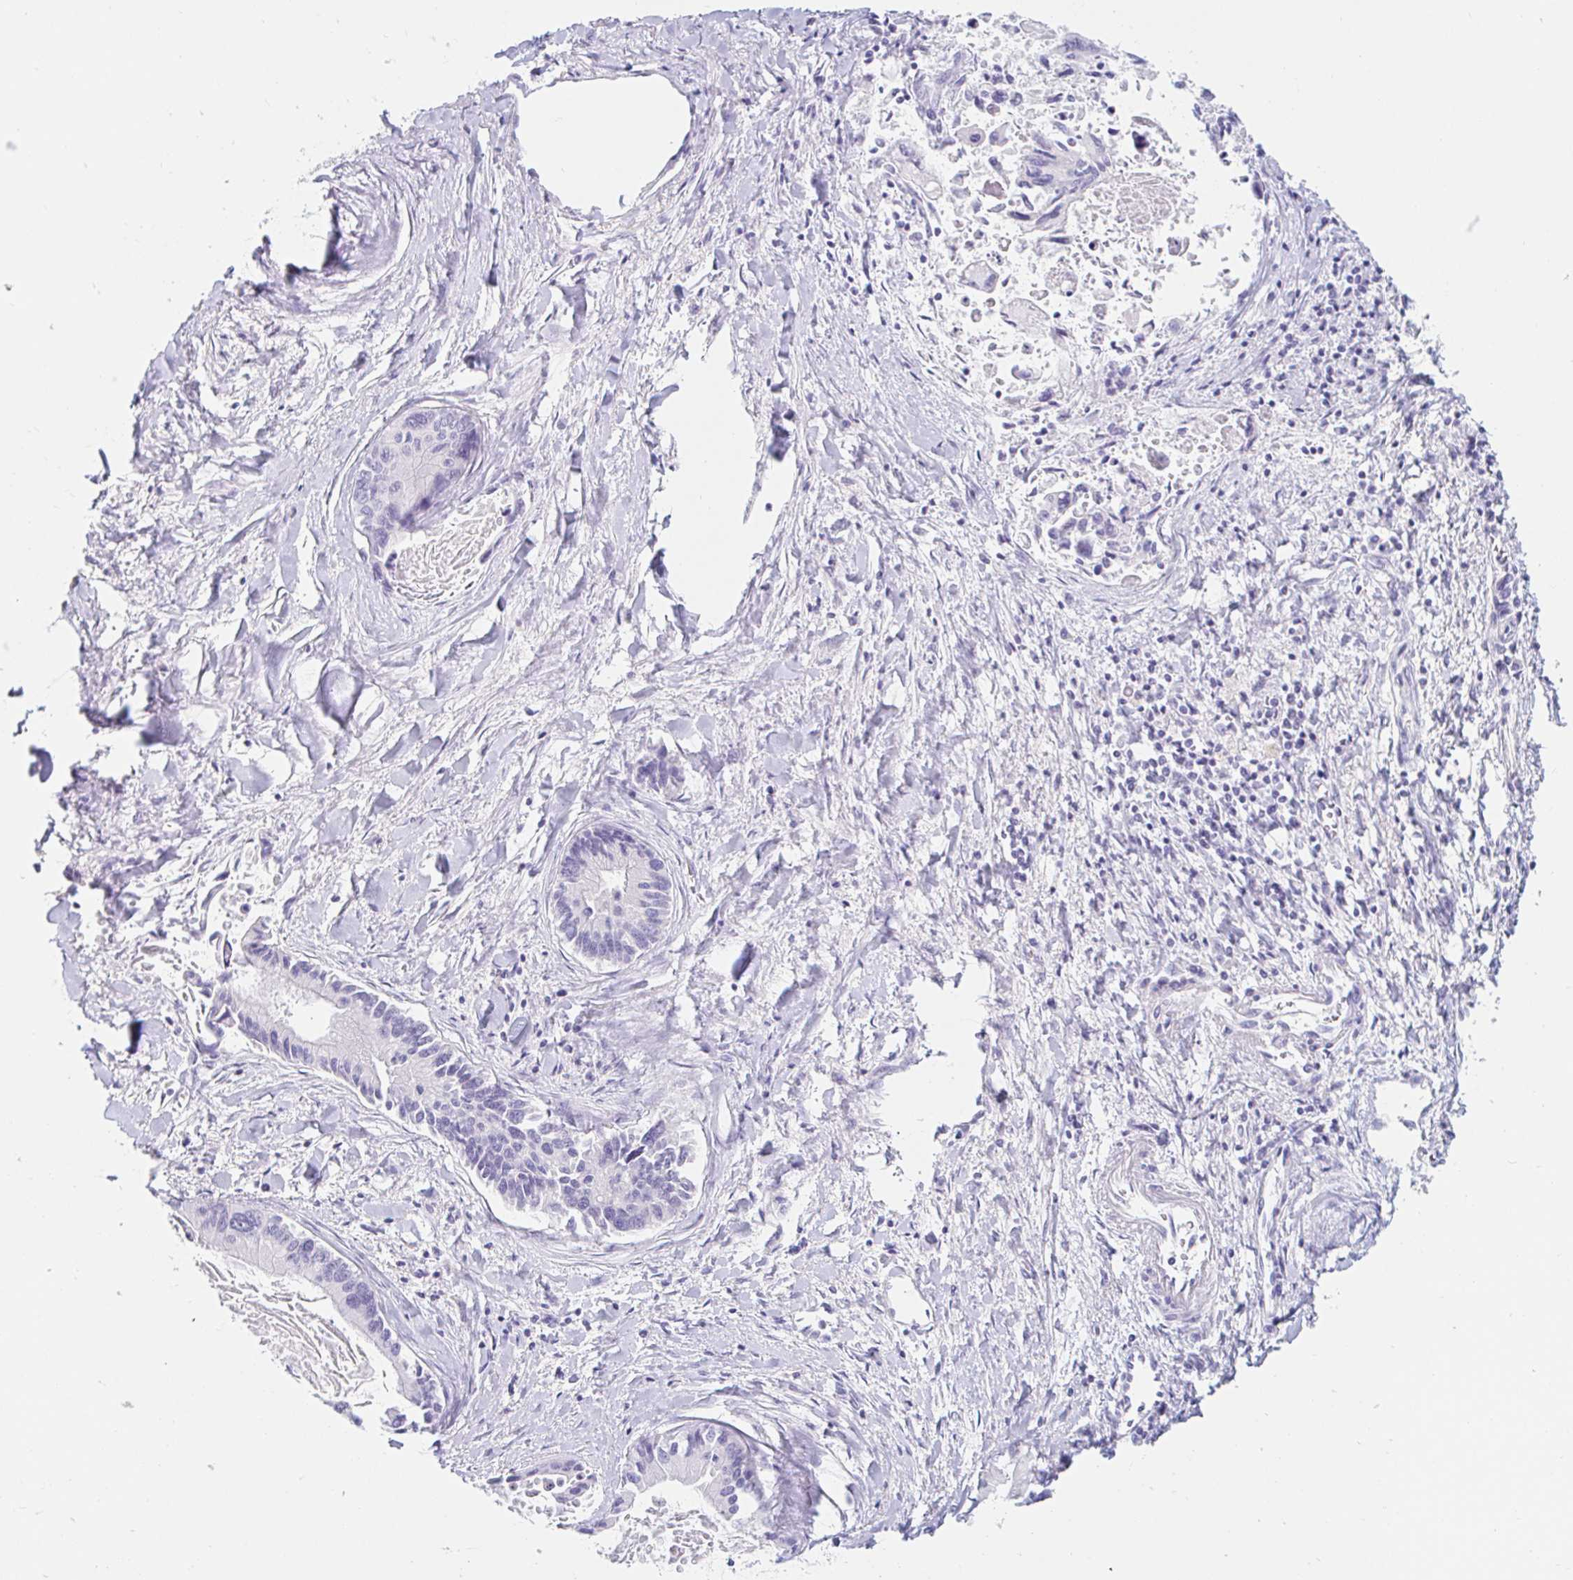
{"staining": {"intensity": "negative", "quantity": "none", "location": "none"}, "tissue": "liver cancer", "cell_type": "Tumor cells", "image_type": "cancer", "snomed": [{"axis": "morphology", "description": "Cholangiocarcinoma"}, {"axis": "topography", "description": "Liver"}], "caption": "DAB immunohistochemical staining of human cholangiocarcinoma (liver) shows no significant staining in tumor cells.", "gene": "TEX44", "patient": {"sex": "male", "age": 66}}